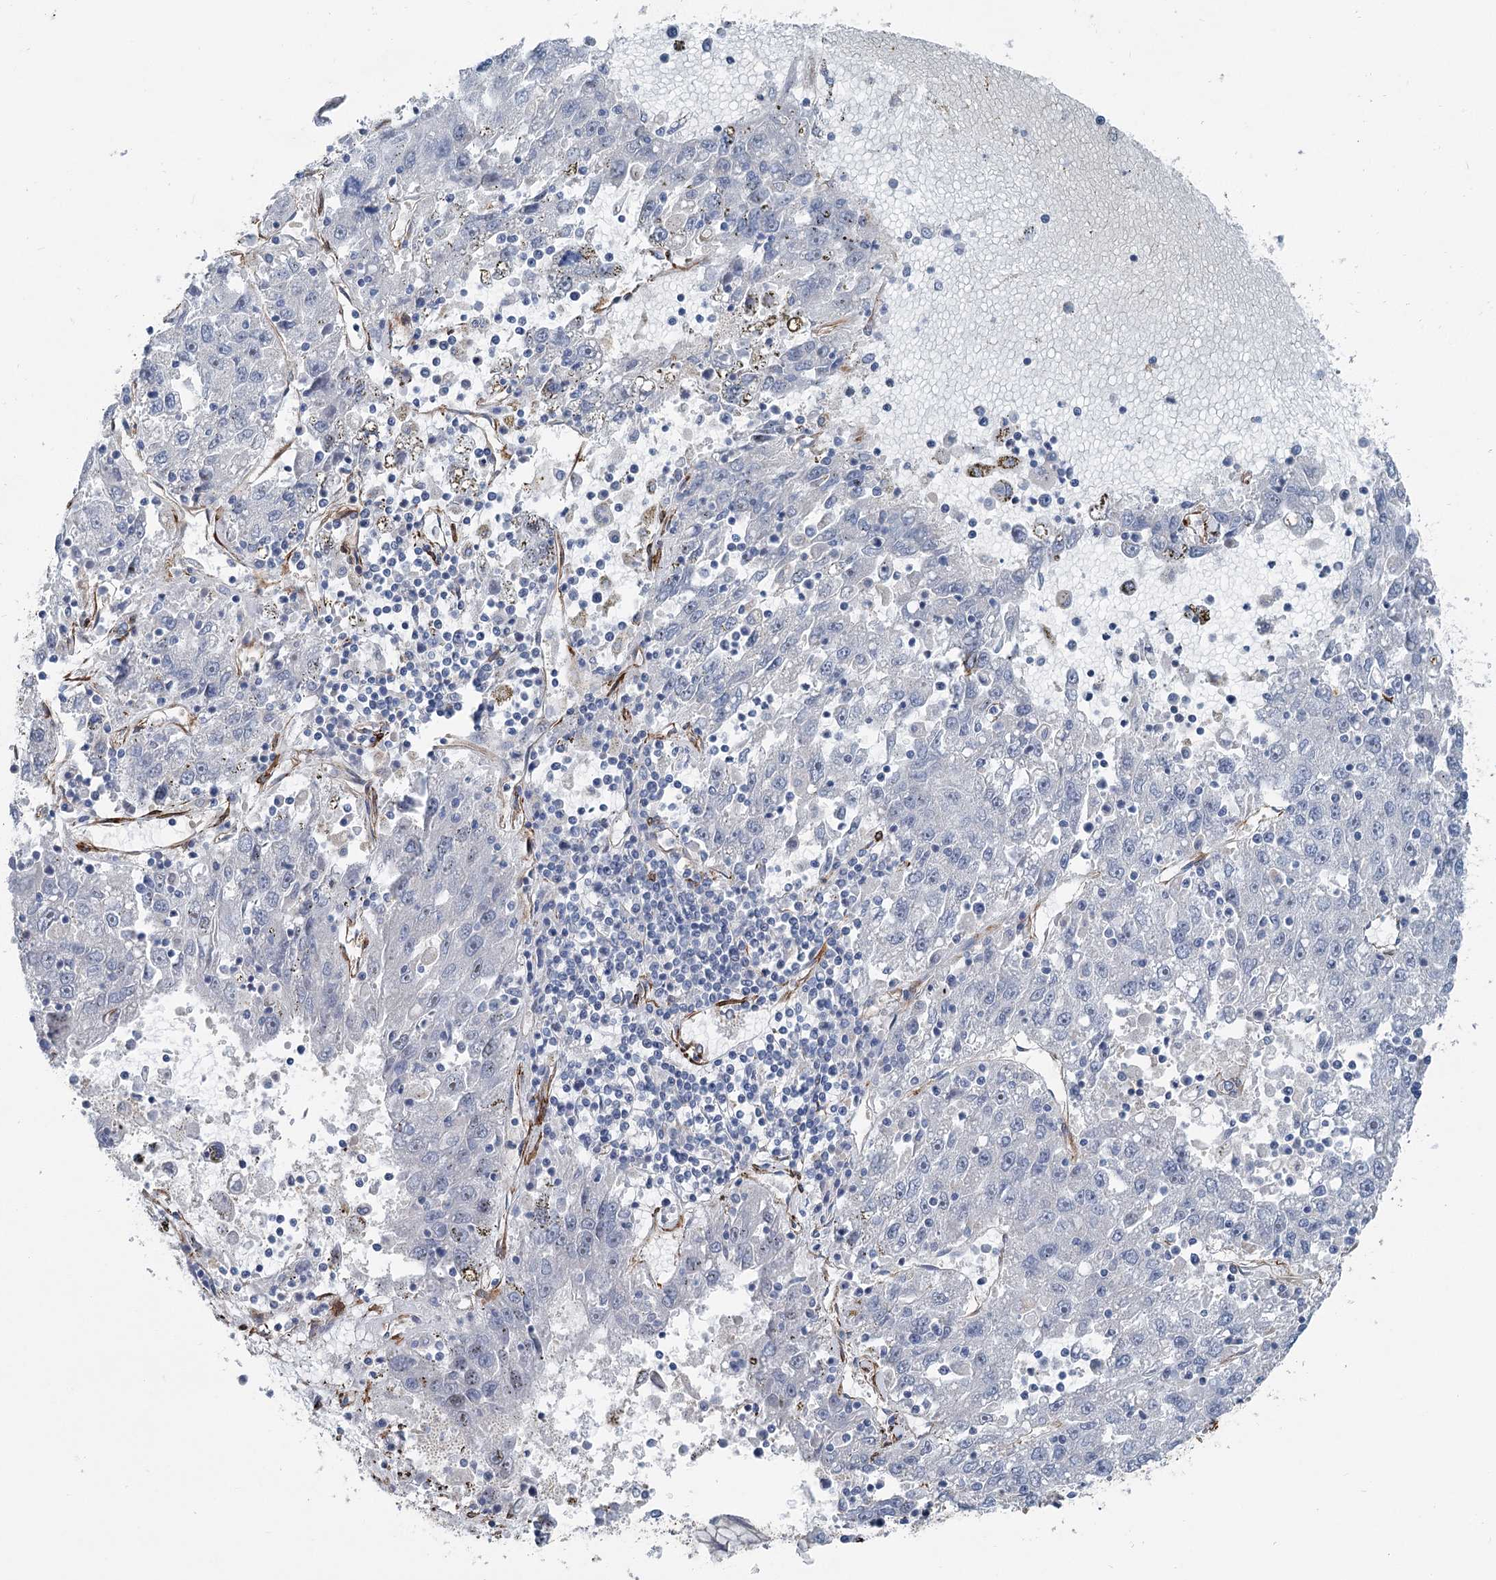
{"staining": {"intensity": "negative", "quantity": "none", "location": "none"}, "tissue": "liver cancer", "cell_type": "Tumor cells", "image_type": "cancer", "snomed": [{"axis": "morphology", "description": "Carcinoma, Hepatocellular, NOS"}, {"axis": "topography", "description": "Liver"}], "caption": "Tumor cells are negative for brown protein staining in liver cancer.", "gene": "IQSEC1", "patient": {"sex": "male", "age": 49}}